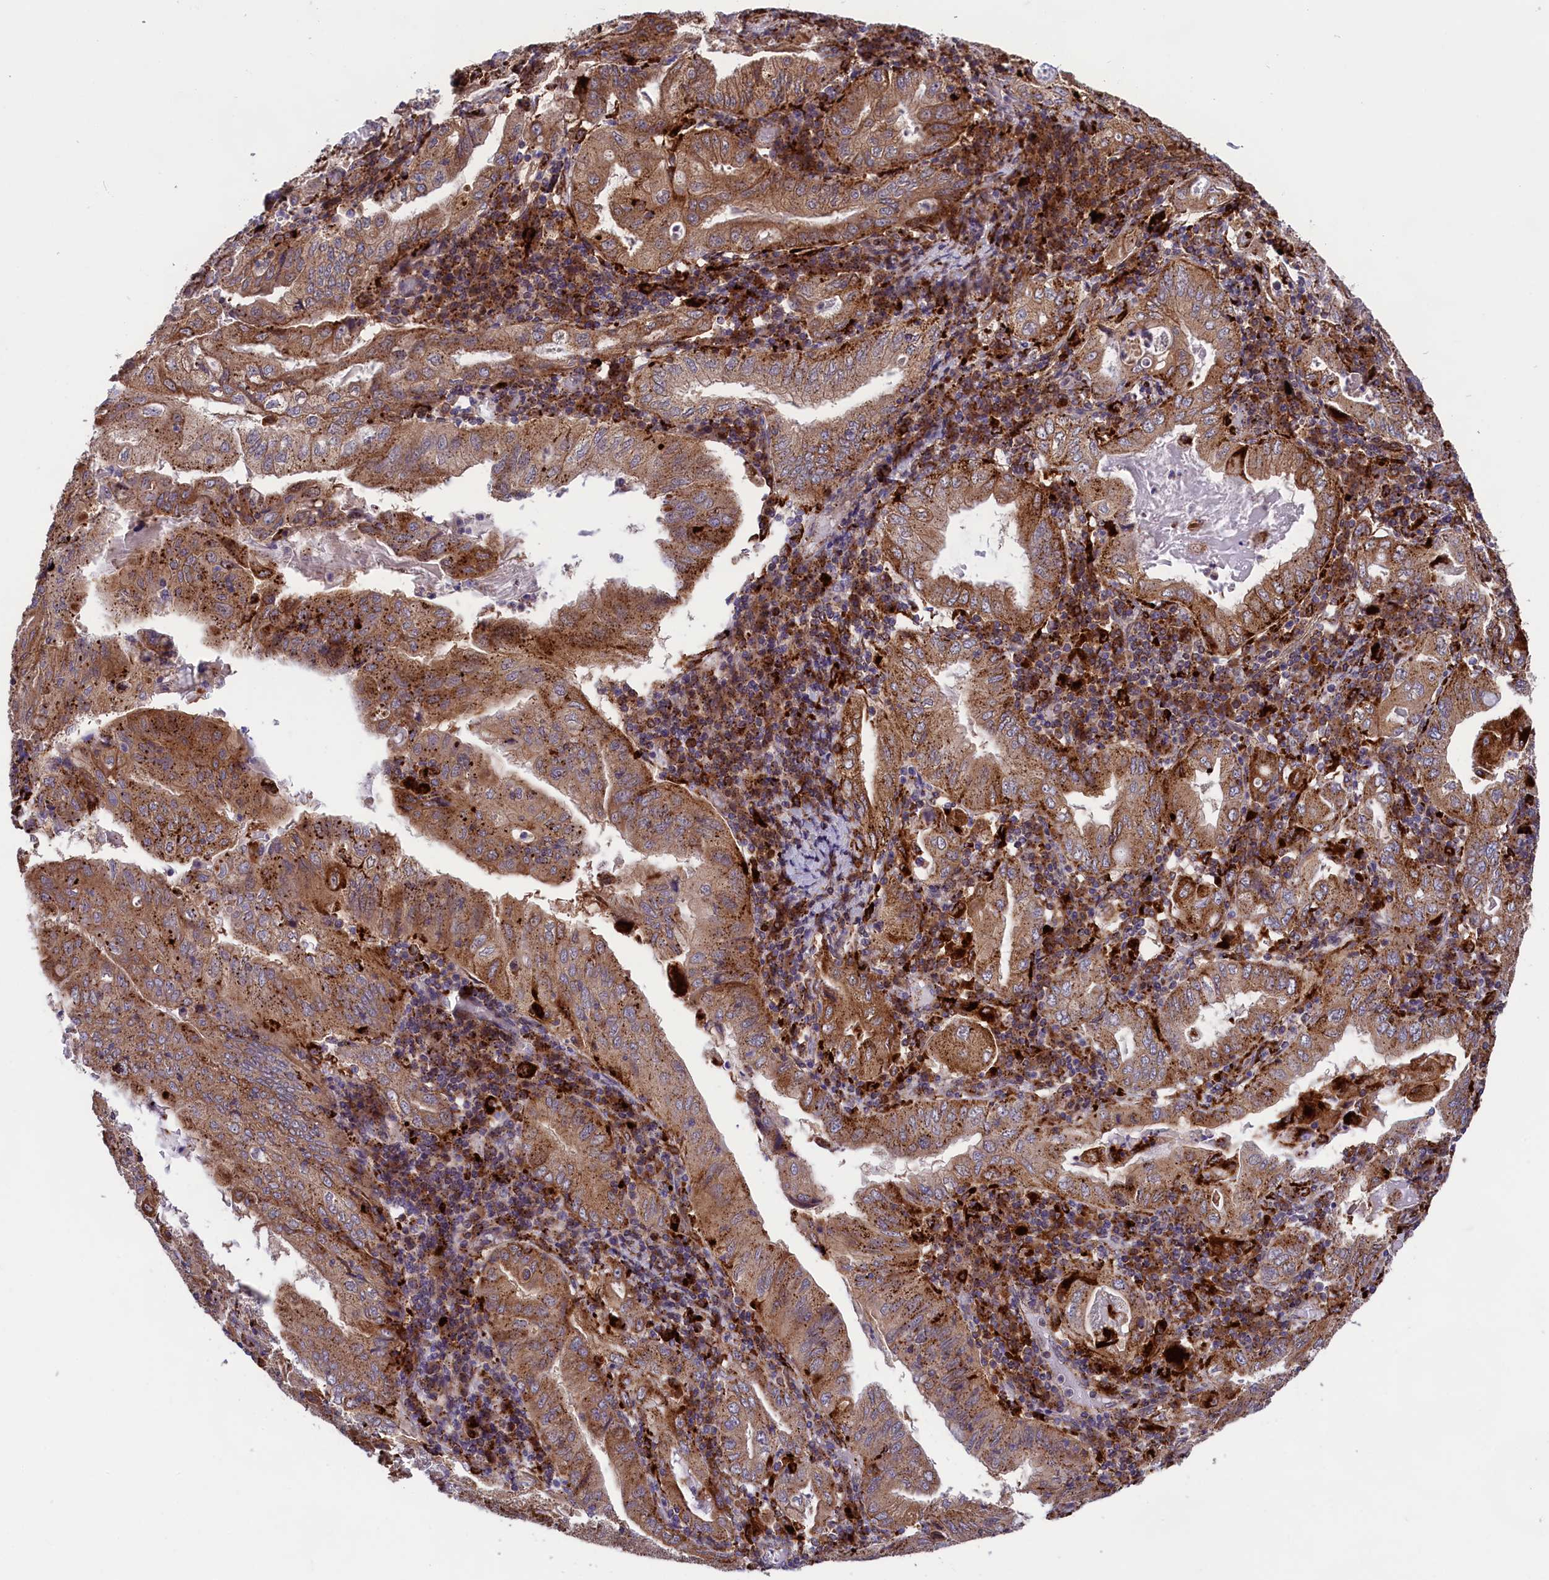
{"staining": {"intensity": "moderate", "quantity": ">75%", "location": "cytoplasmic/membranous"}, "tissue": "stomach cancer", "cell_type": "Tumor cells", "image_type": "cancer", "snomed": [{"axis": "morphology", "description": "Normal tissue, NOS"}, {"axis": "morphology", "description": "Adenocarcinoma, NOS"}, {"axis": "topography", "description": "Esophagus"}, {"axis": "topography", "description": "Stomach, upper"}, {"axis": "topography", "description": "Peripheral nerve tissue"}], "caption": "Immunohistochemical staining of human adenocarcinoma (stomach) demonstrates medium levels of moderate cytoplasmic/membranous expression in approximately >75% of tumor cells. (IHC, brightfield microscopy, high magnification).", "gene": "MAN2B1", "patient": {"sex": "male", "age": 62}}